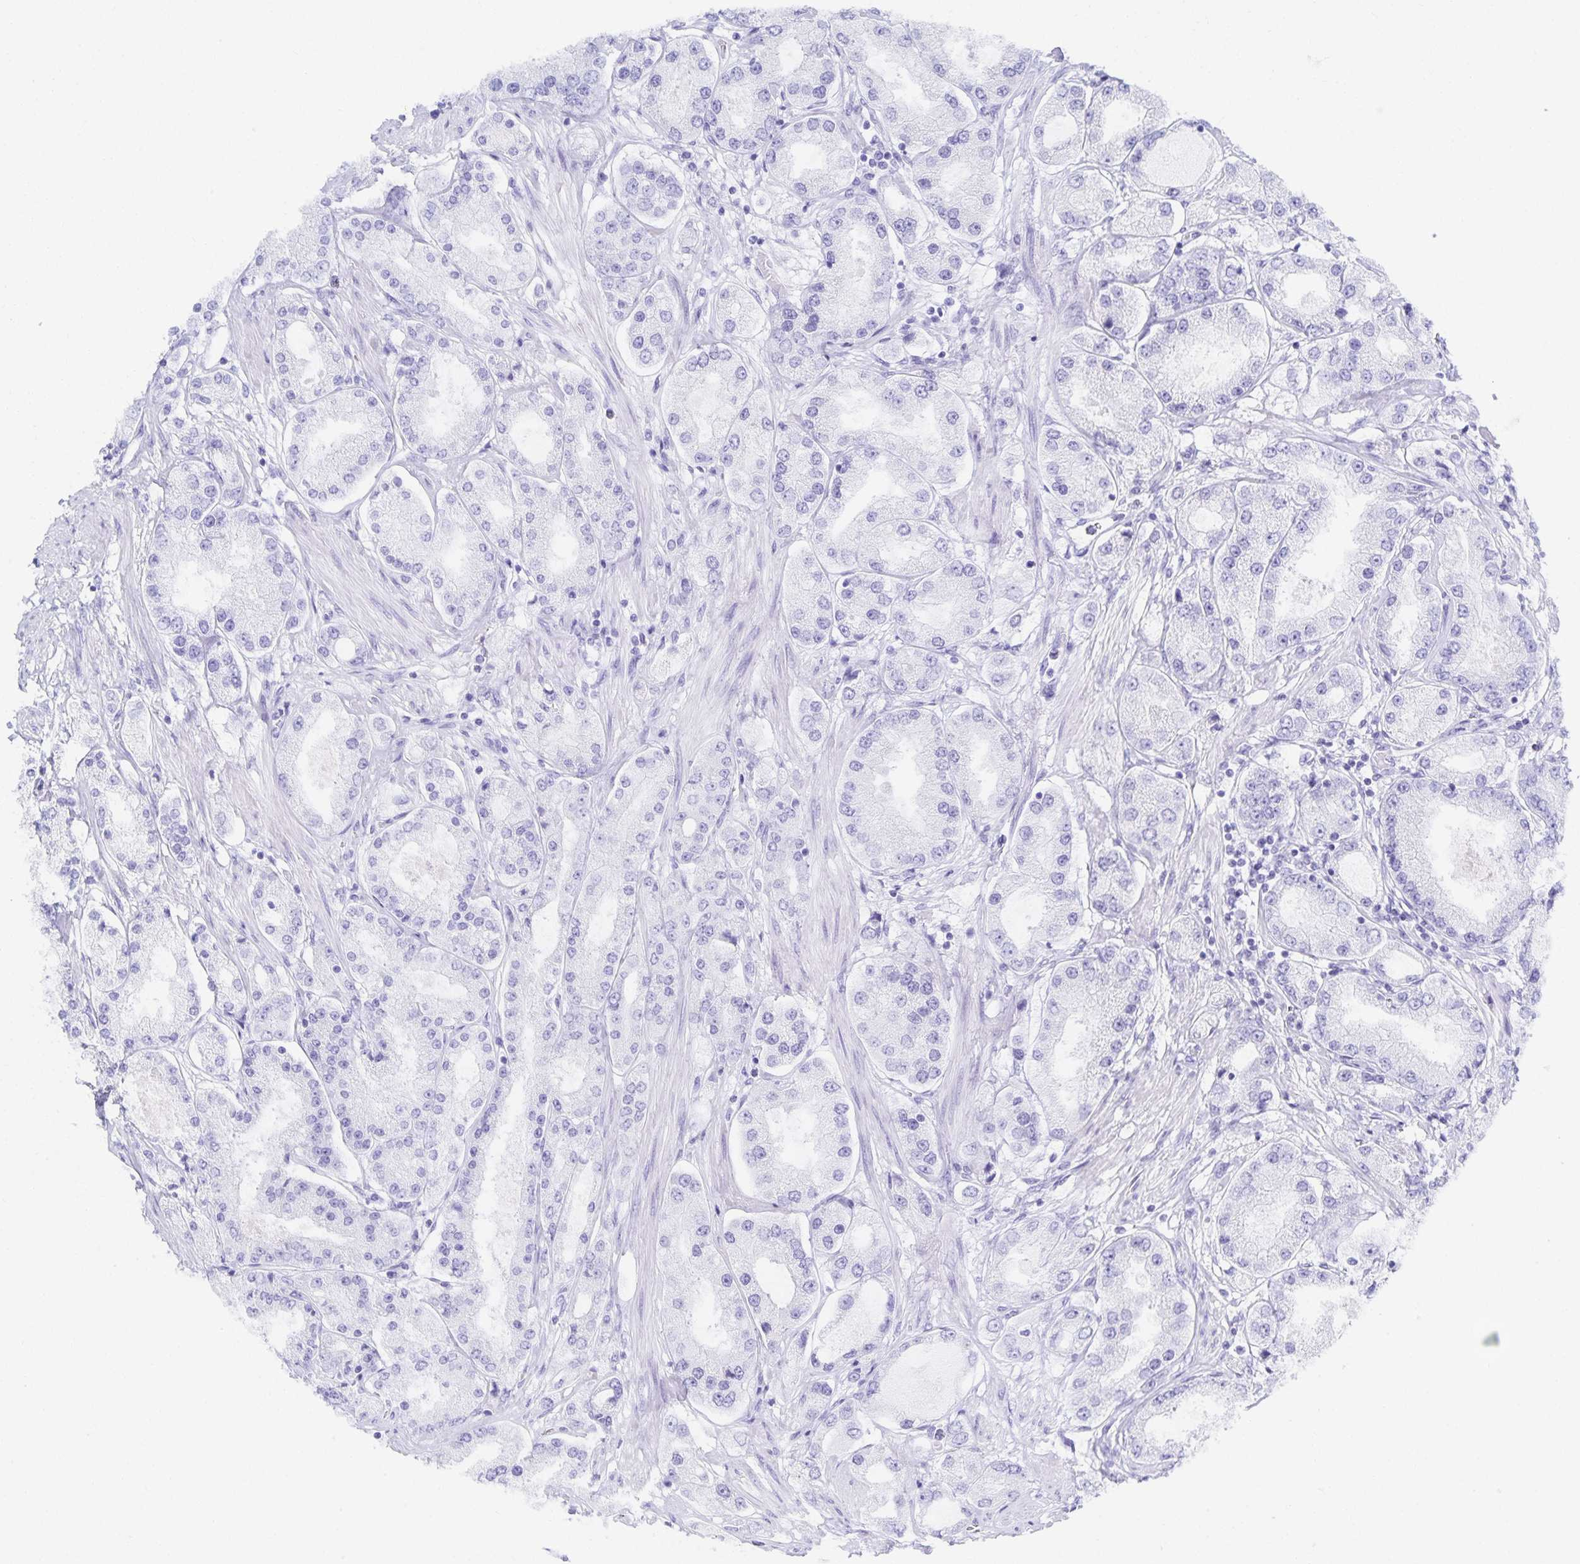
{"staining": {"intensity": "negative", "quantity": "none", "location": "none"}, "tissue": "prostate cancer", "cell_type": "Tumor cells", "image_type": "cancer", "snomed": [{"axis": "morphology", "description": "Adenocarcinoma, High grade"}, {"axis": "topography", "description": "Prostate"}], "caption": "The immunohistochemistry (IHC) histopathology image has no significant positivity in tumor cells of adenocarcinoma (high-grade) (prostate) tissue. (Immunohistochemistry (ihc), brightfield microscopy, high magnification).", "gene": "SNTN", "patient": {"sex": "male", "age": 69}}